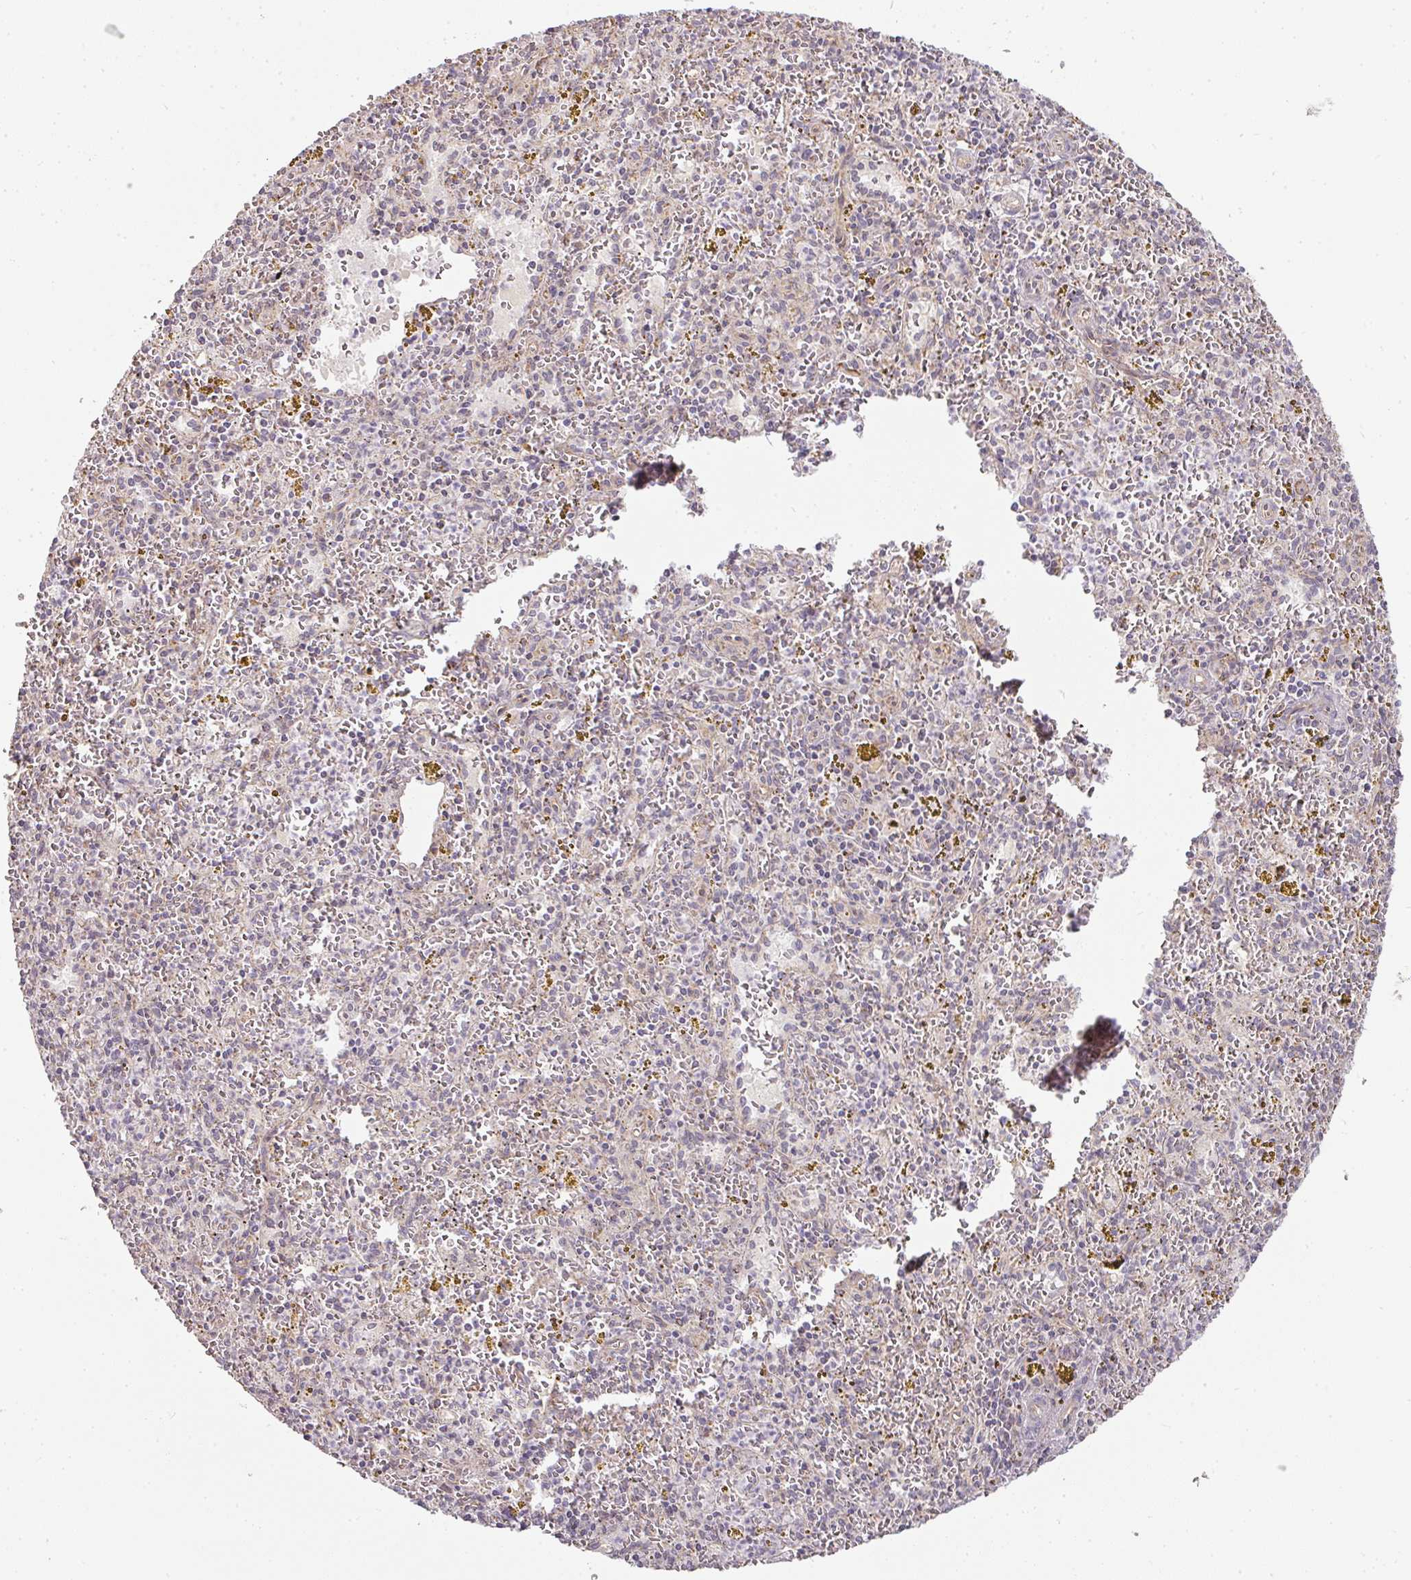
{"staining": {"intensity": "negative", "quantity": "none", "location": "none"}, "tissue": "spleen", "cell_type": "Cells in red pulp", "image_type": "normal", "snomed": [{"axis": "morphology", "description": "Normal tissue, NOS"}, {"axis": "topography", "description": "Spleen"}], "caption": "Protein analysis of normal spleen reveals no significant staining in cells in red pulp.", "gene": "MYOM2", "patient": {"sex": "male", "age": 57}}